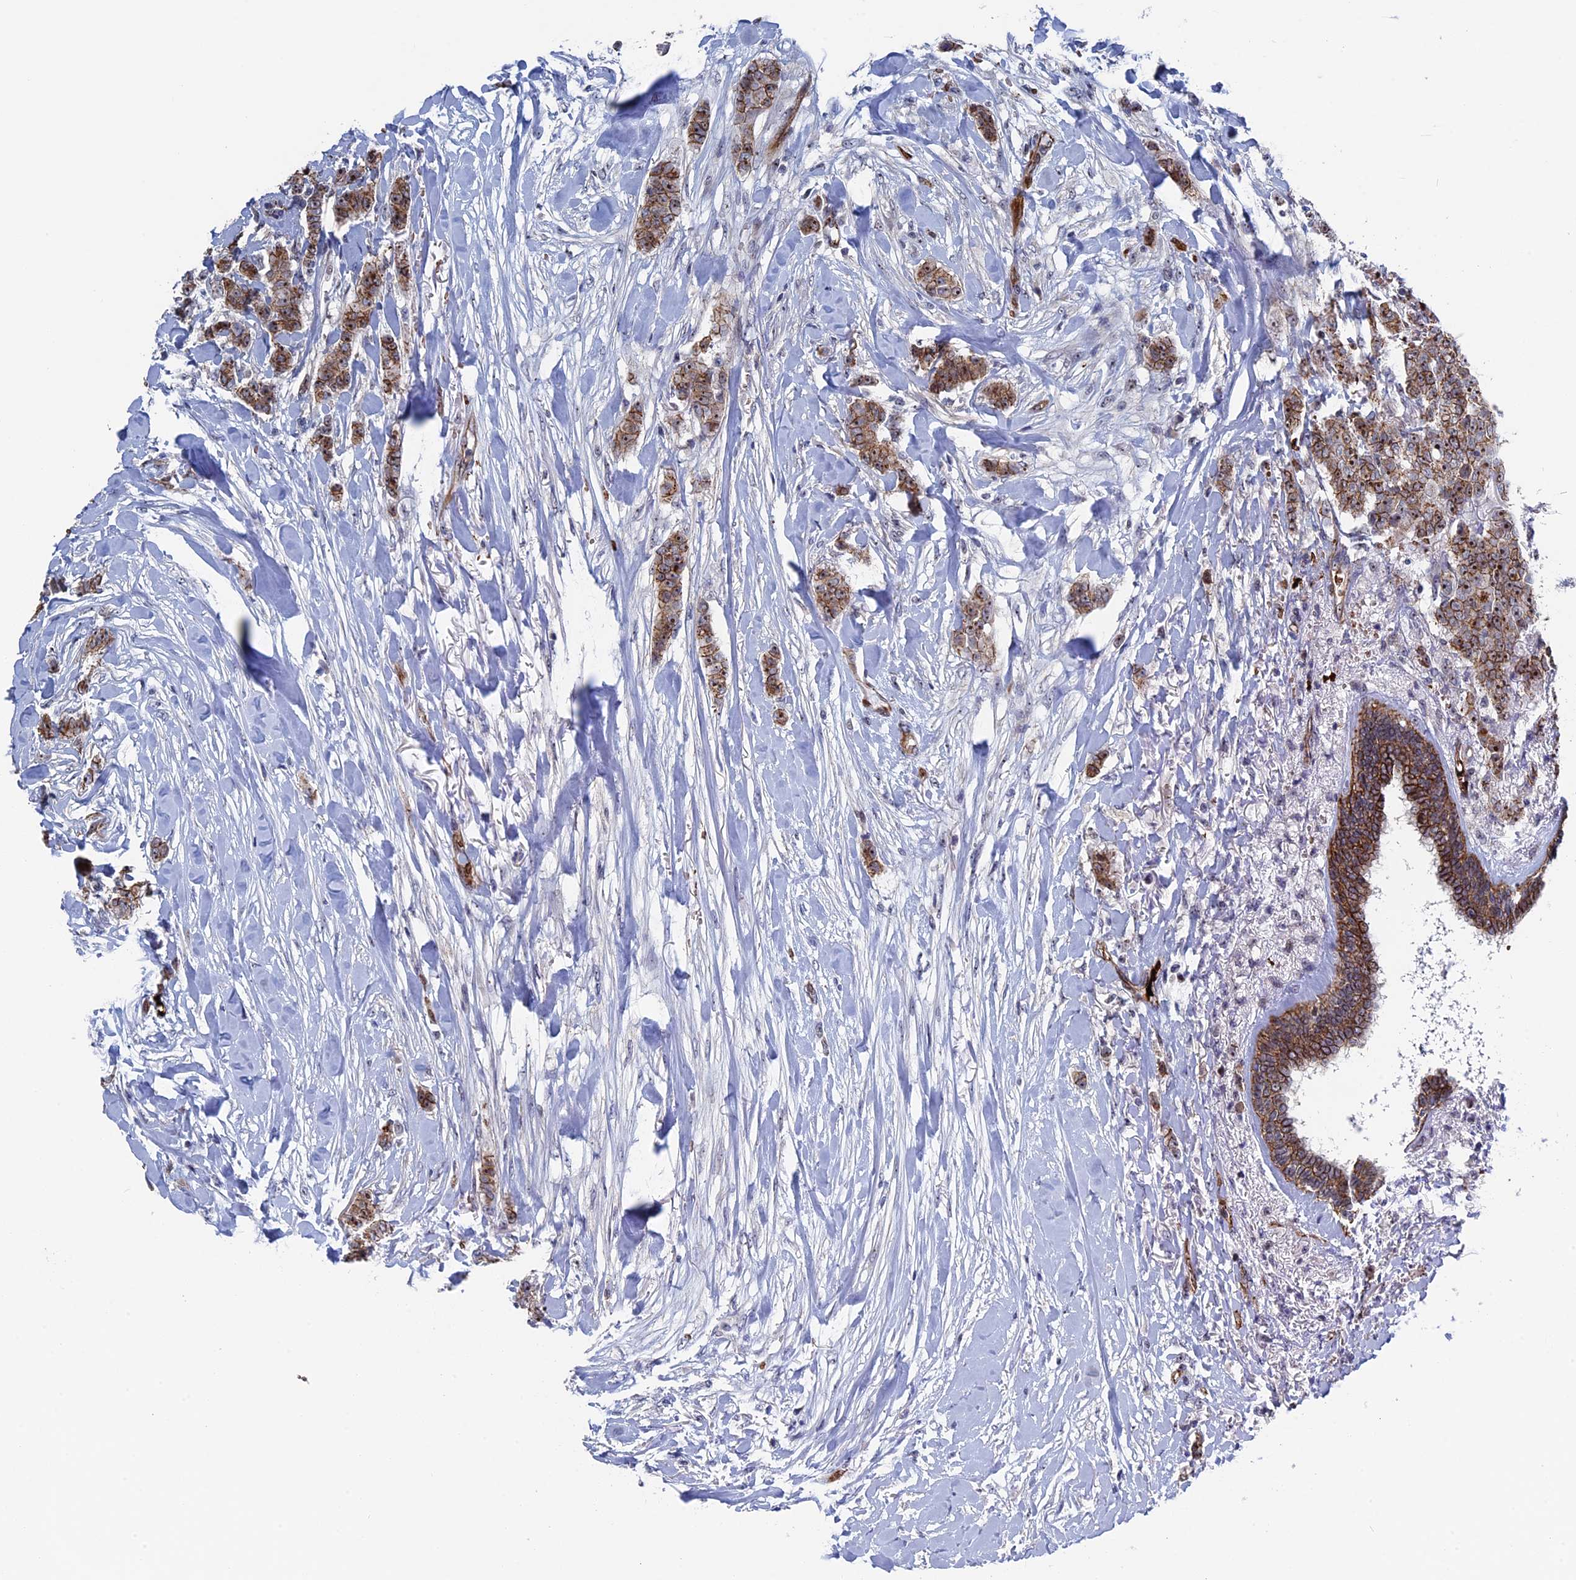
{"staining": {"intensity": "moderate", "quantity": ">75%", "location": "cytoplasmic/membranous,nuclear"}, "tissue": "breast cancer", "cell_type": "Tumor cells", "image_type": "cancer", "snomed": [{"axis": "morphology", "description": "Duct carcinoma"}, {"axis": "topography", "description": "Breast"}], "caption": "IHC micrograph of human intraductal carcinoma (breast) stained for a protein (brown), which exhibits medium levels of moderate cytoplasmic/membranous and nuclear expression in about >75% of tumor cells.", "gene": "EXOSC9", "patient": {"sex": "female", "age": 40}}